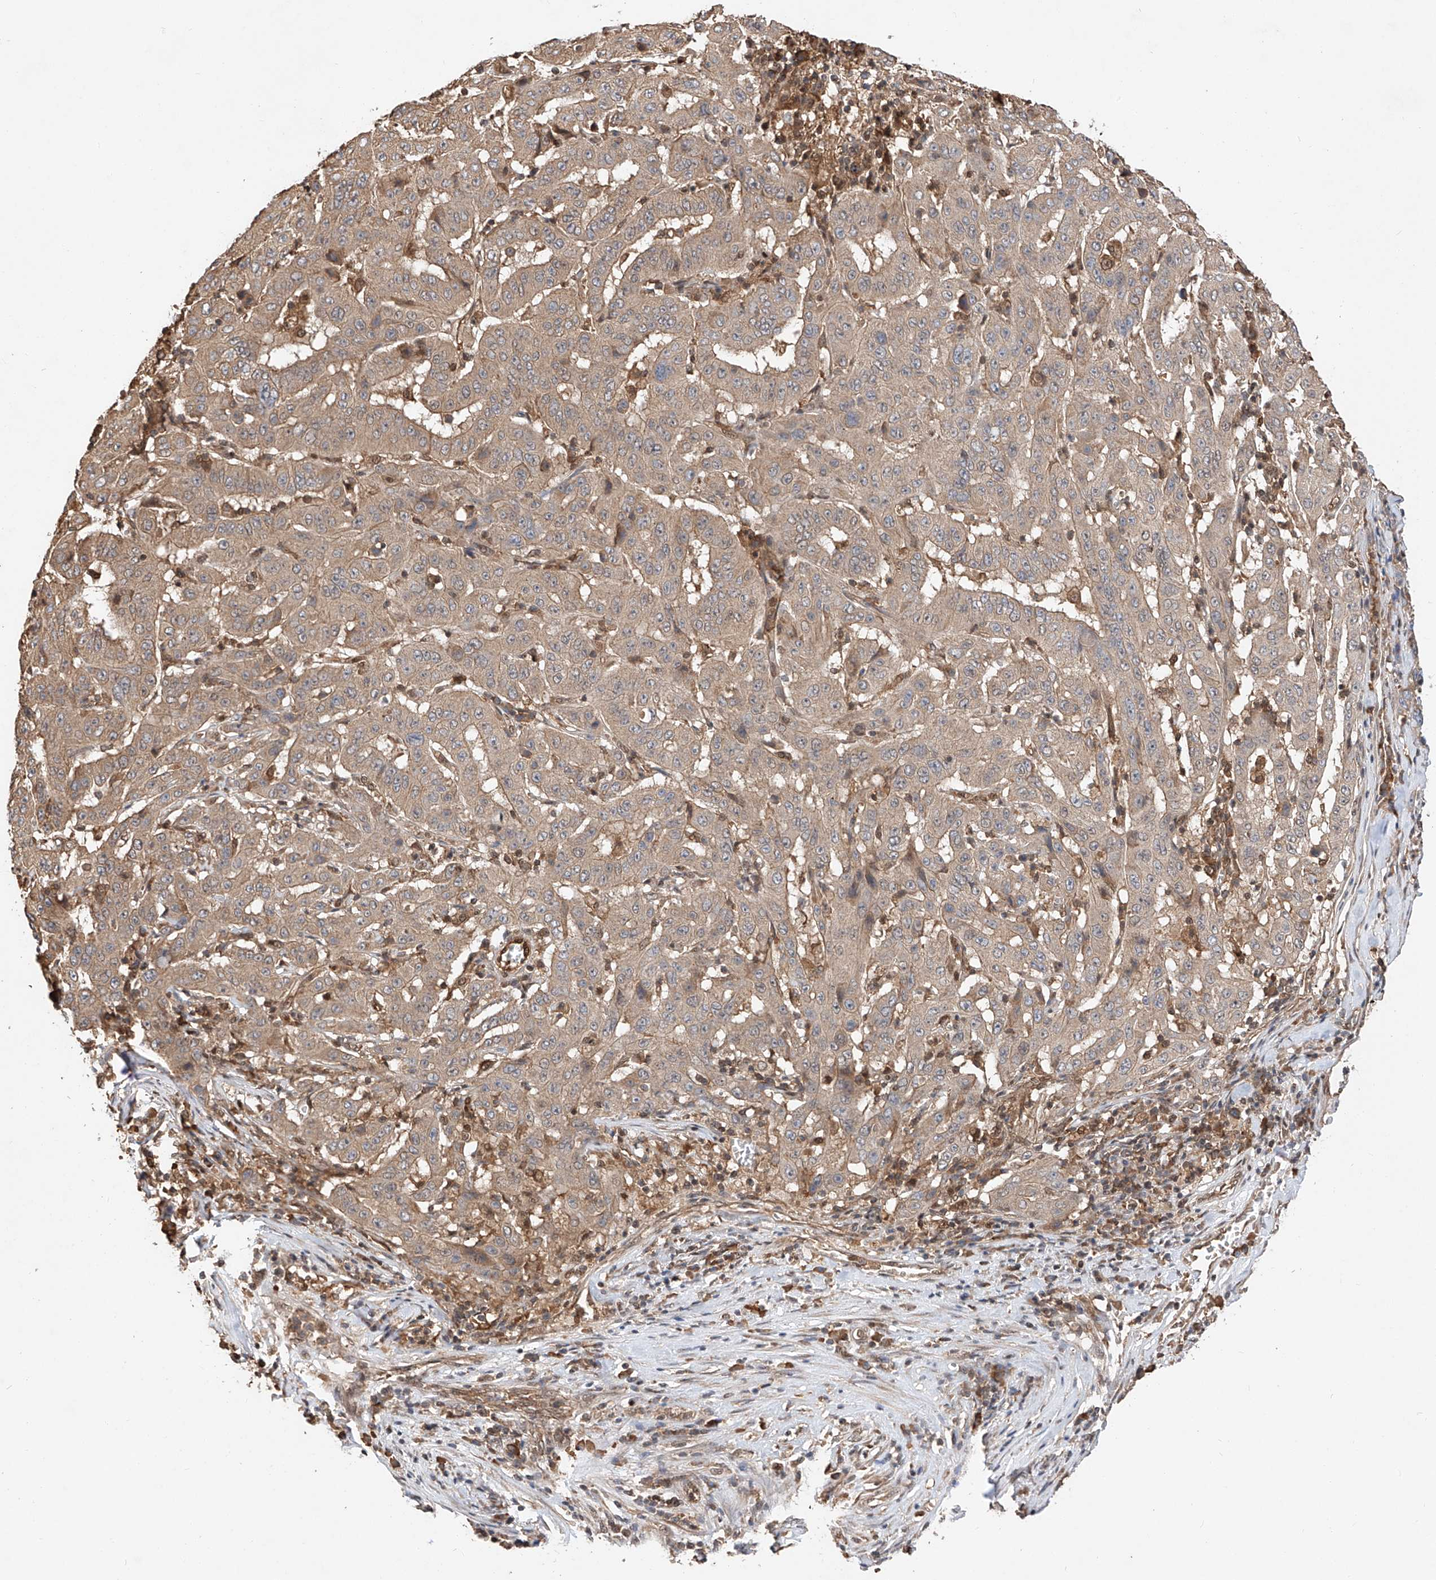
{"staining": {"intensity": "moderate", "quantity": ">75%", "location": "cytoplasmic/membranous"}, "tissue": "pancreatic cancer", "cell_type": "Tumor cells", "image_type": "cancer", "snomed": [{"axis": "morphology", "description": "Adenocarcinoma, NOS"}, {"axis": "topography", "description": "Pancreas"}], "caption": "A brown stain highlights moderate cytoplasmic/membranous positivity of a protein in human pancreatic cancer tumor cells.", "gene": "RILPL2", "patient": {"sex": "male", "age": 63}}